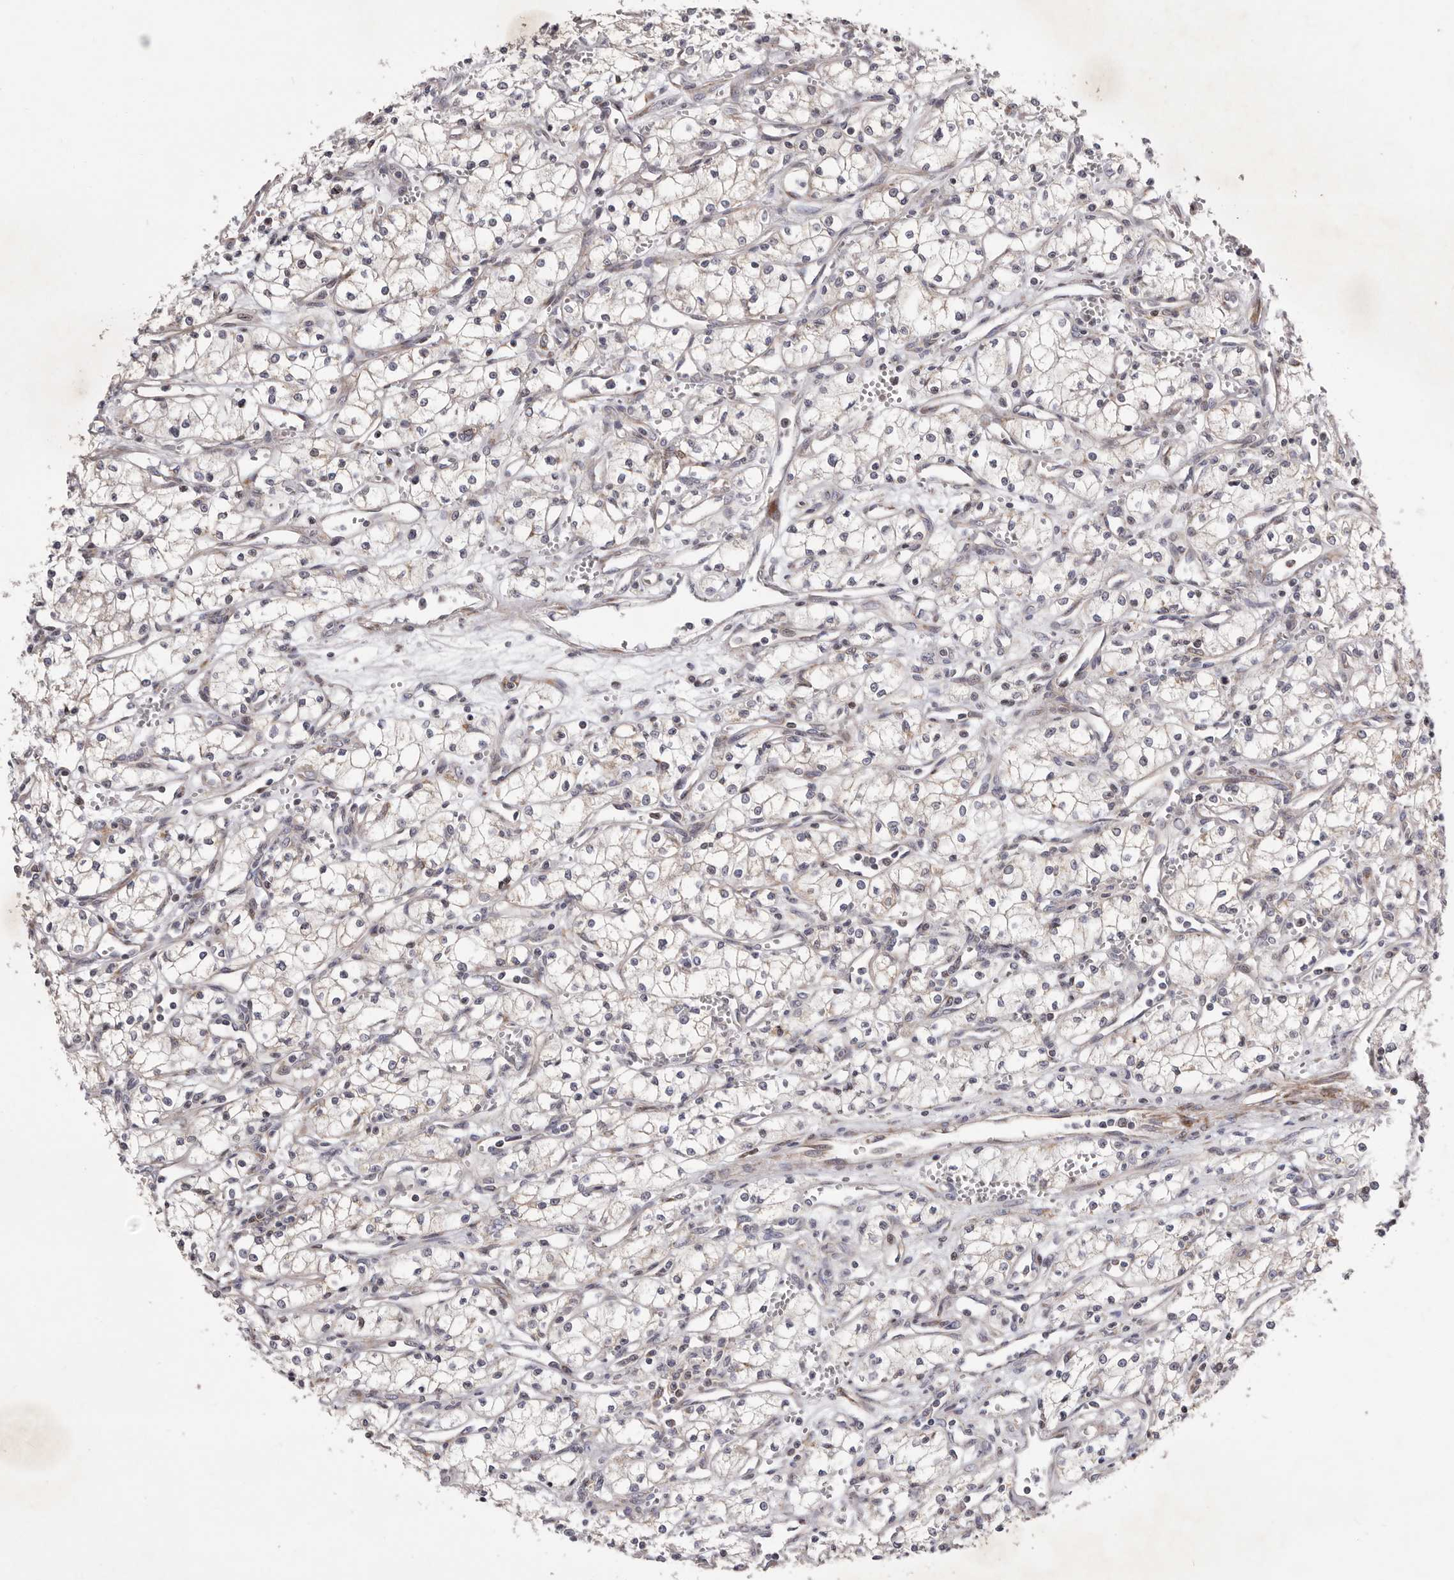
{"staining": {"intensity": "weak", "quantity": ">75%", "location": "cytoplasmic/membranous"}, "tissue": "renal cancer", "cell_type": "Tumor cells", "image_type": "cancer", "snomed": [{"axis": "morphology", "description": "Adenocarcinoma, NOS"}, {"axis": "topography", "description": "Kidney"}], "caption": "High-power microscopy captured an IHC histopathology image of renal cancer, revealing weak cytoplasmic/membranous expression in approximately >75% of tumor cells.", "gene": "TIMM17B", "patient": {"sex": "male", "age": 59}}